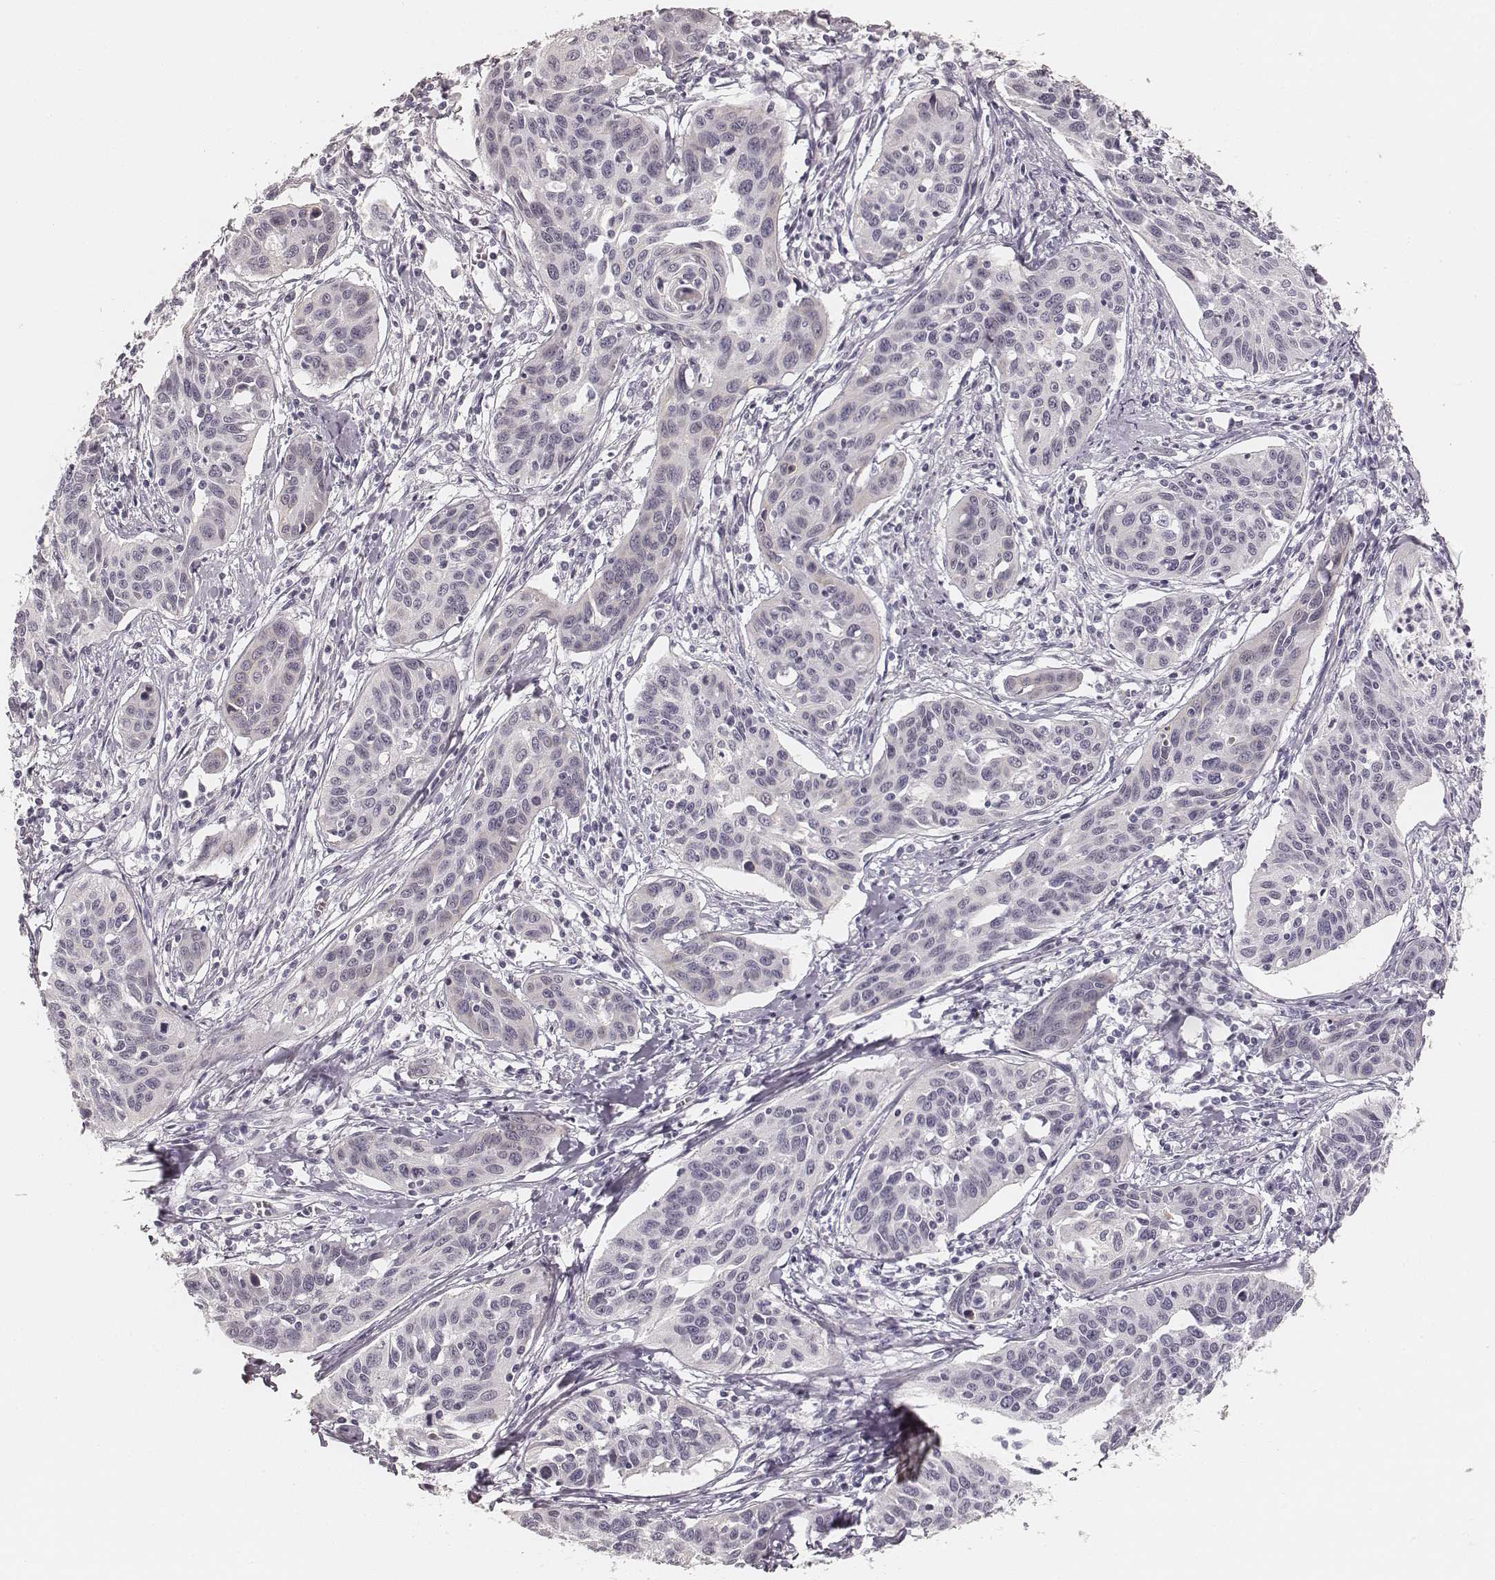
{"staining": {"intensity": "negative", "quantity": "none", "location": "none"}, "tissue": "cervical cancer", "cell_type": "Tumor cells", "image_type": "cancer", "snomed": [{"axis": "morphology", "description": "Squamous cell carcinoma, NOS"}, {"axis": "topography", "description": "Cervix"}], "caption": "DAB immunohistochemical staining of human squamous cell carcinoma (cervical) exhibits no significant positivity in tumor cells. Brightfield microscopy of IHC stained with DAB (brown) and hematoxylin (blue), captured at high magnification.", "gene": "HNF4G", "patient": {"sex": "female", "age": 31}}